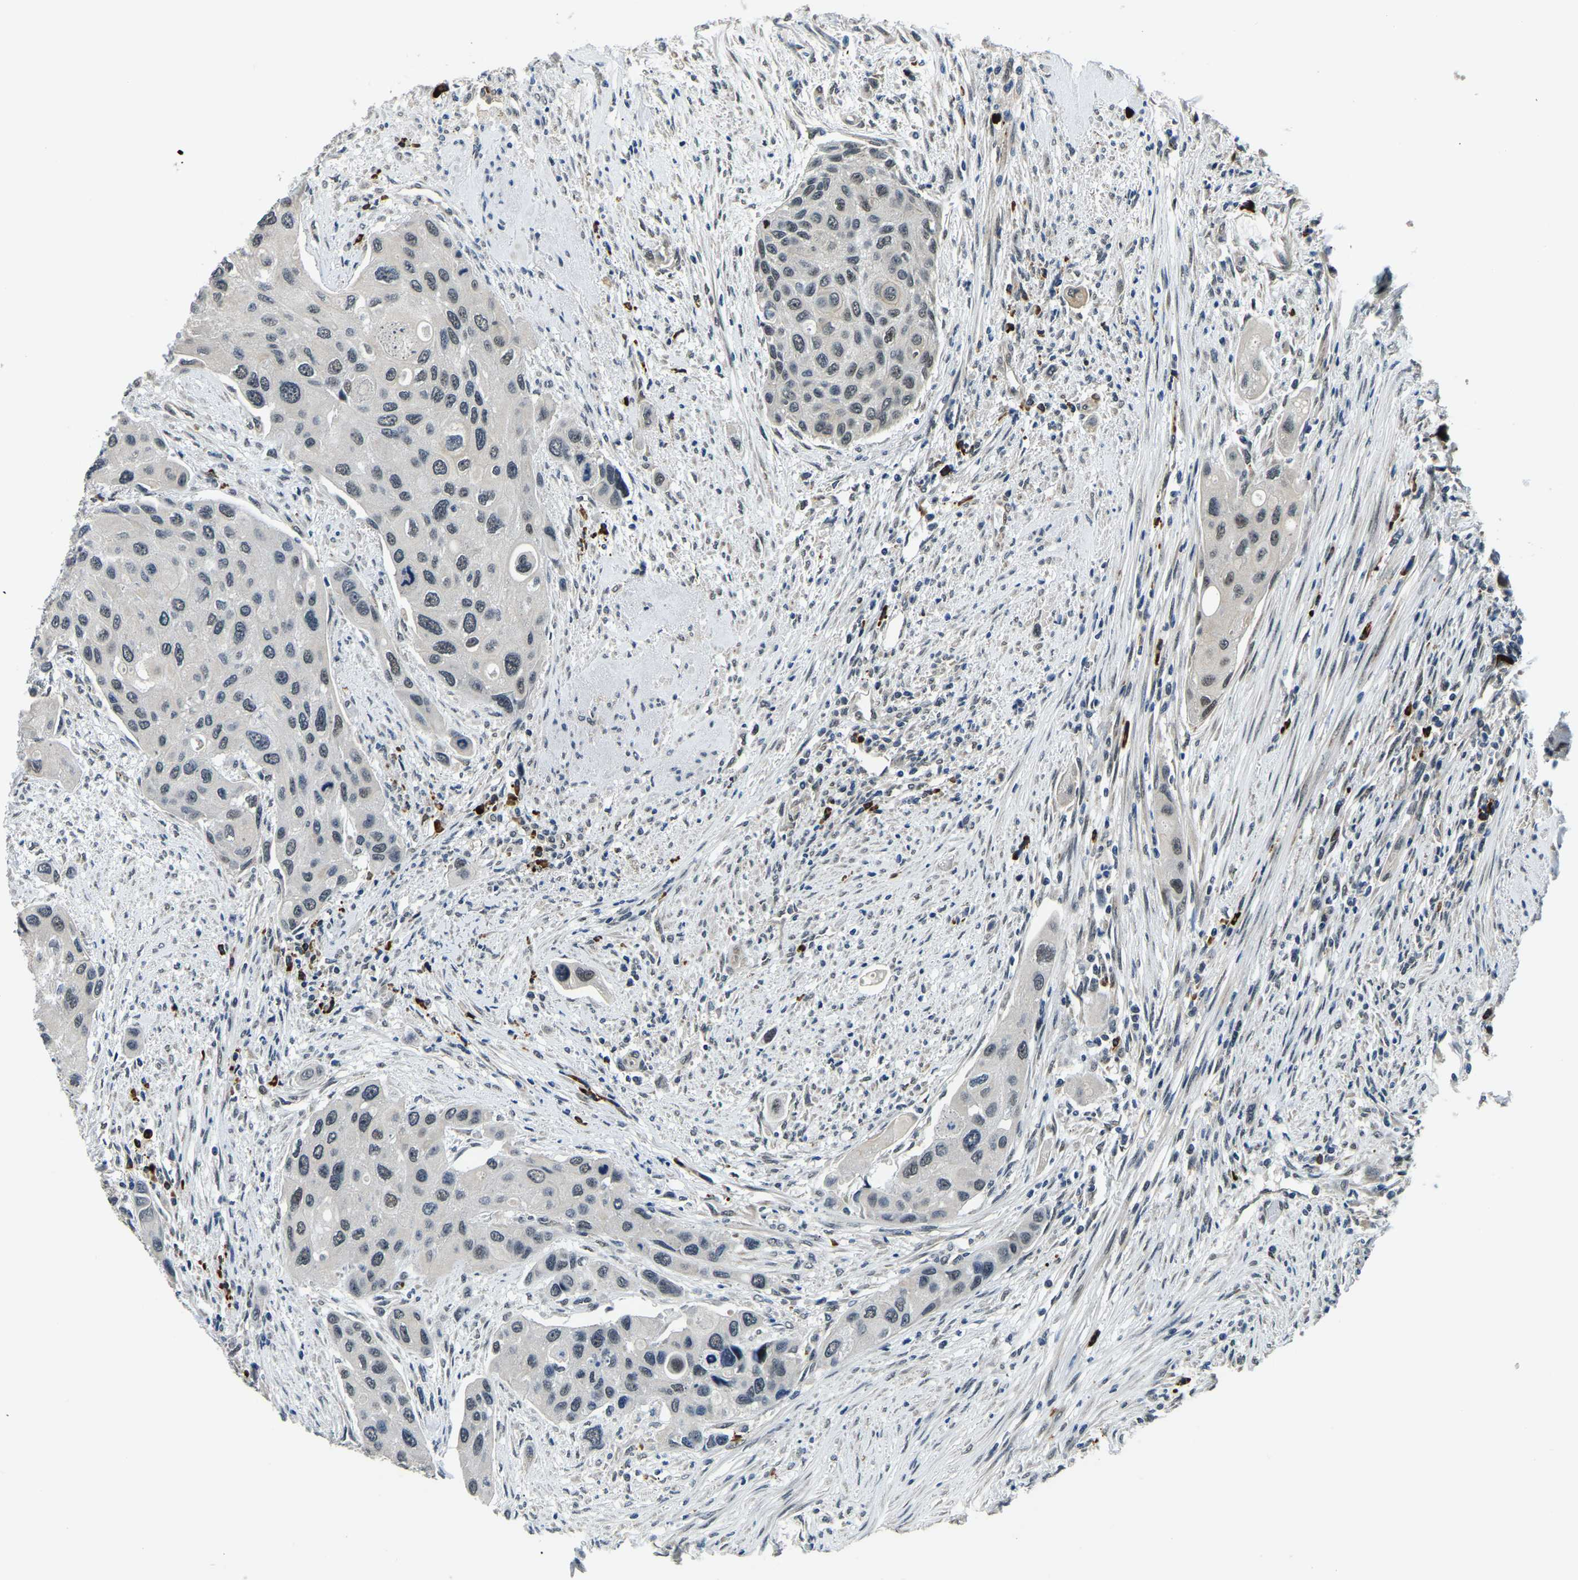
{"staining": {"intensity": "weak", "quantity": "25%-75%", "location": "nuclear"}, "tissue": "urothelial cancer", "cell_type": "Tumor cells", "image_type": "cancer", "snomed": [{"axis": "morphology", "description": "Urothelial carcinoma, High grade"}, {"axis": "topography", "description": "Urinary bladder"}], "caption": "Immunohistochemical staining of urothelial cancer reveals low levels of weak nuclear protein expression in about 25%-75% of tumor cells.", "gene": "ING2", "patient": {"sex": "female", "age": 56}}